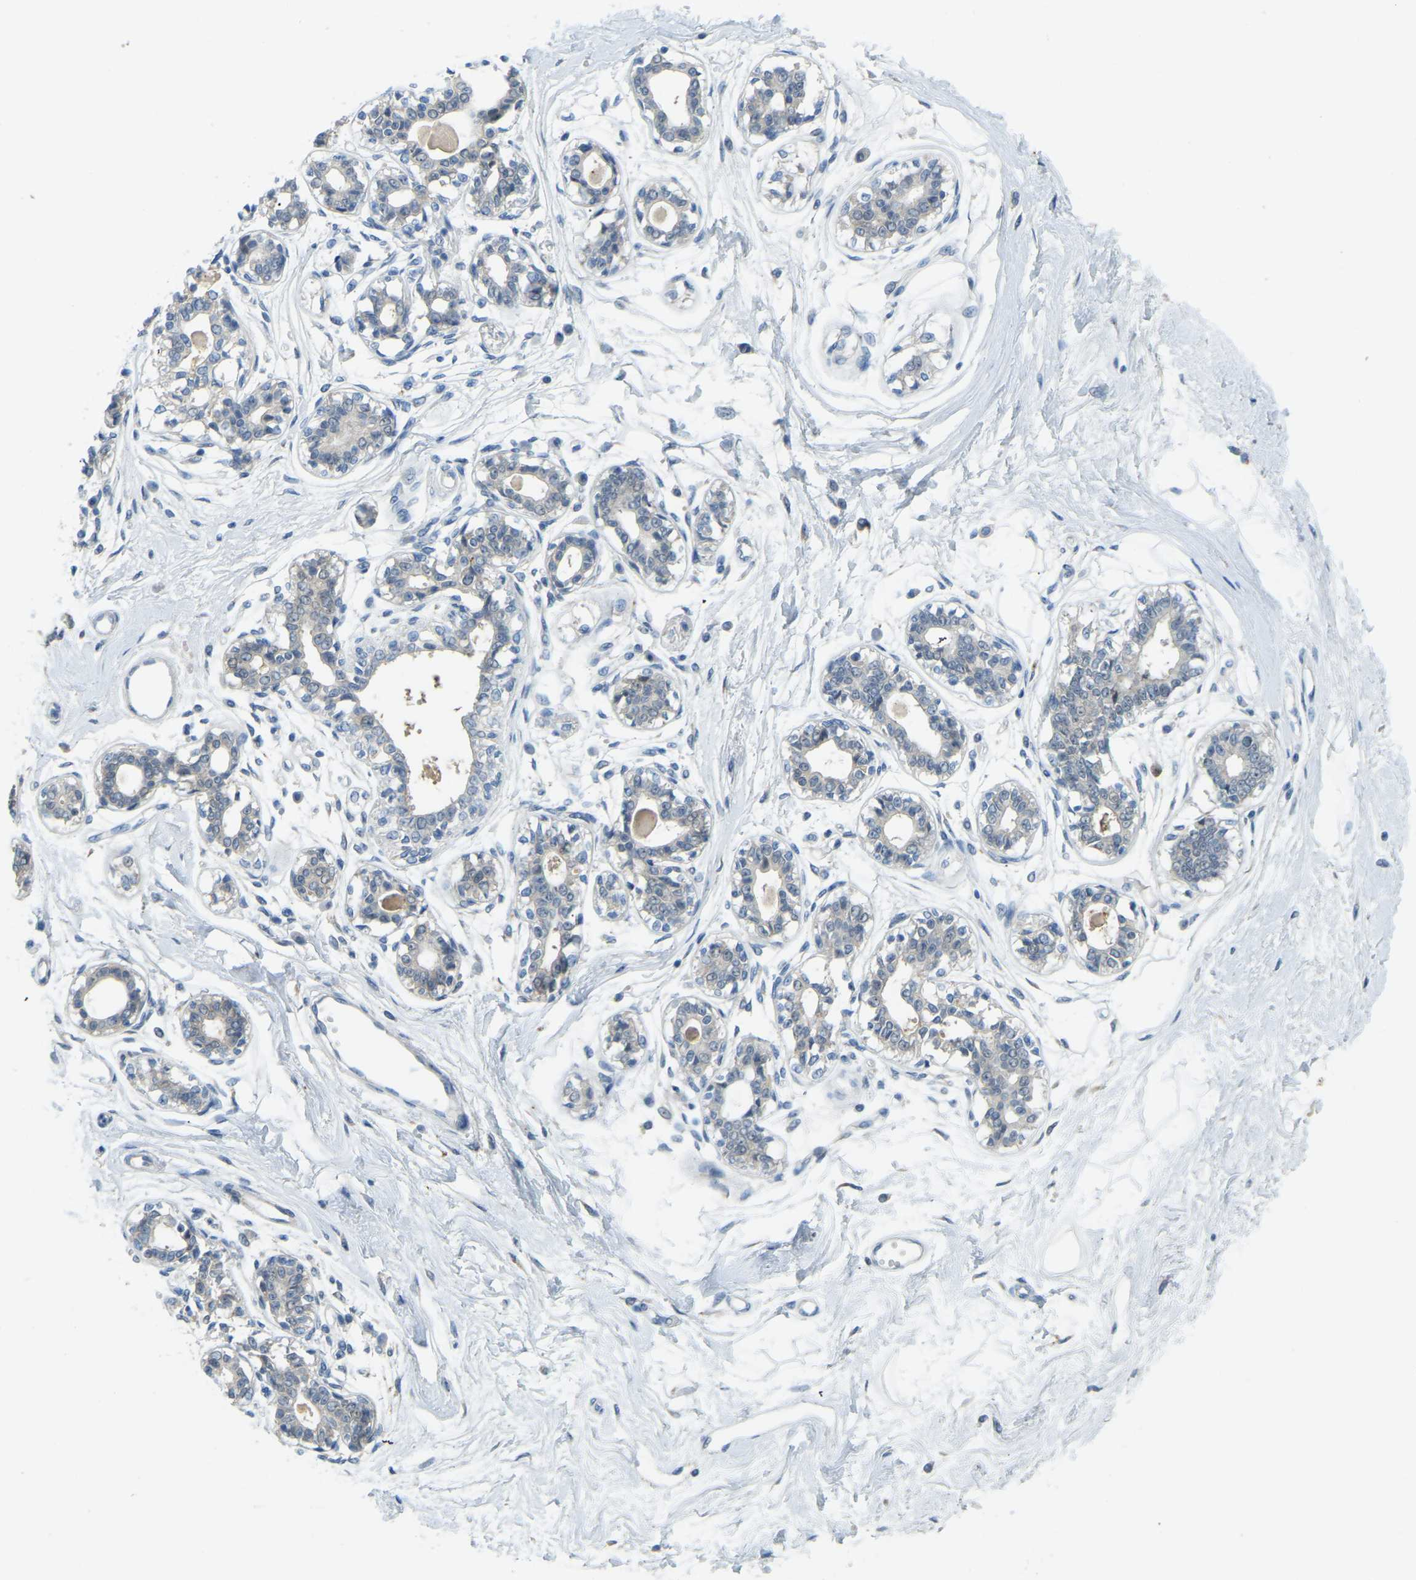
{"staining": {"intensity": "negative", "quantity": "none", "location": "none"}, "tissue": "breast", "cell_type": "Adipocytes", "image_type": "normal", "snomed": [{"axis": "morphology", "description": "Normal tissue, NOS"}, {"axis": "topography", "description": "Breast"}], "caption": "Immunohistochemical staining of benign breast exhibits no significant positivity in adipocytes. Nuclei are stained in blue.", "gene": "NME8", "patient": {"sex": "female", "age": 45}}